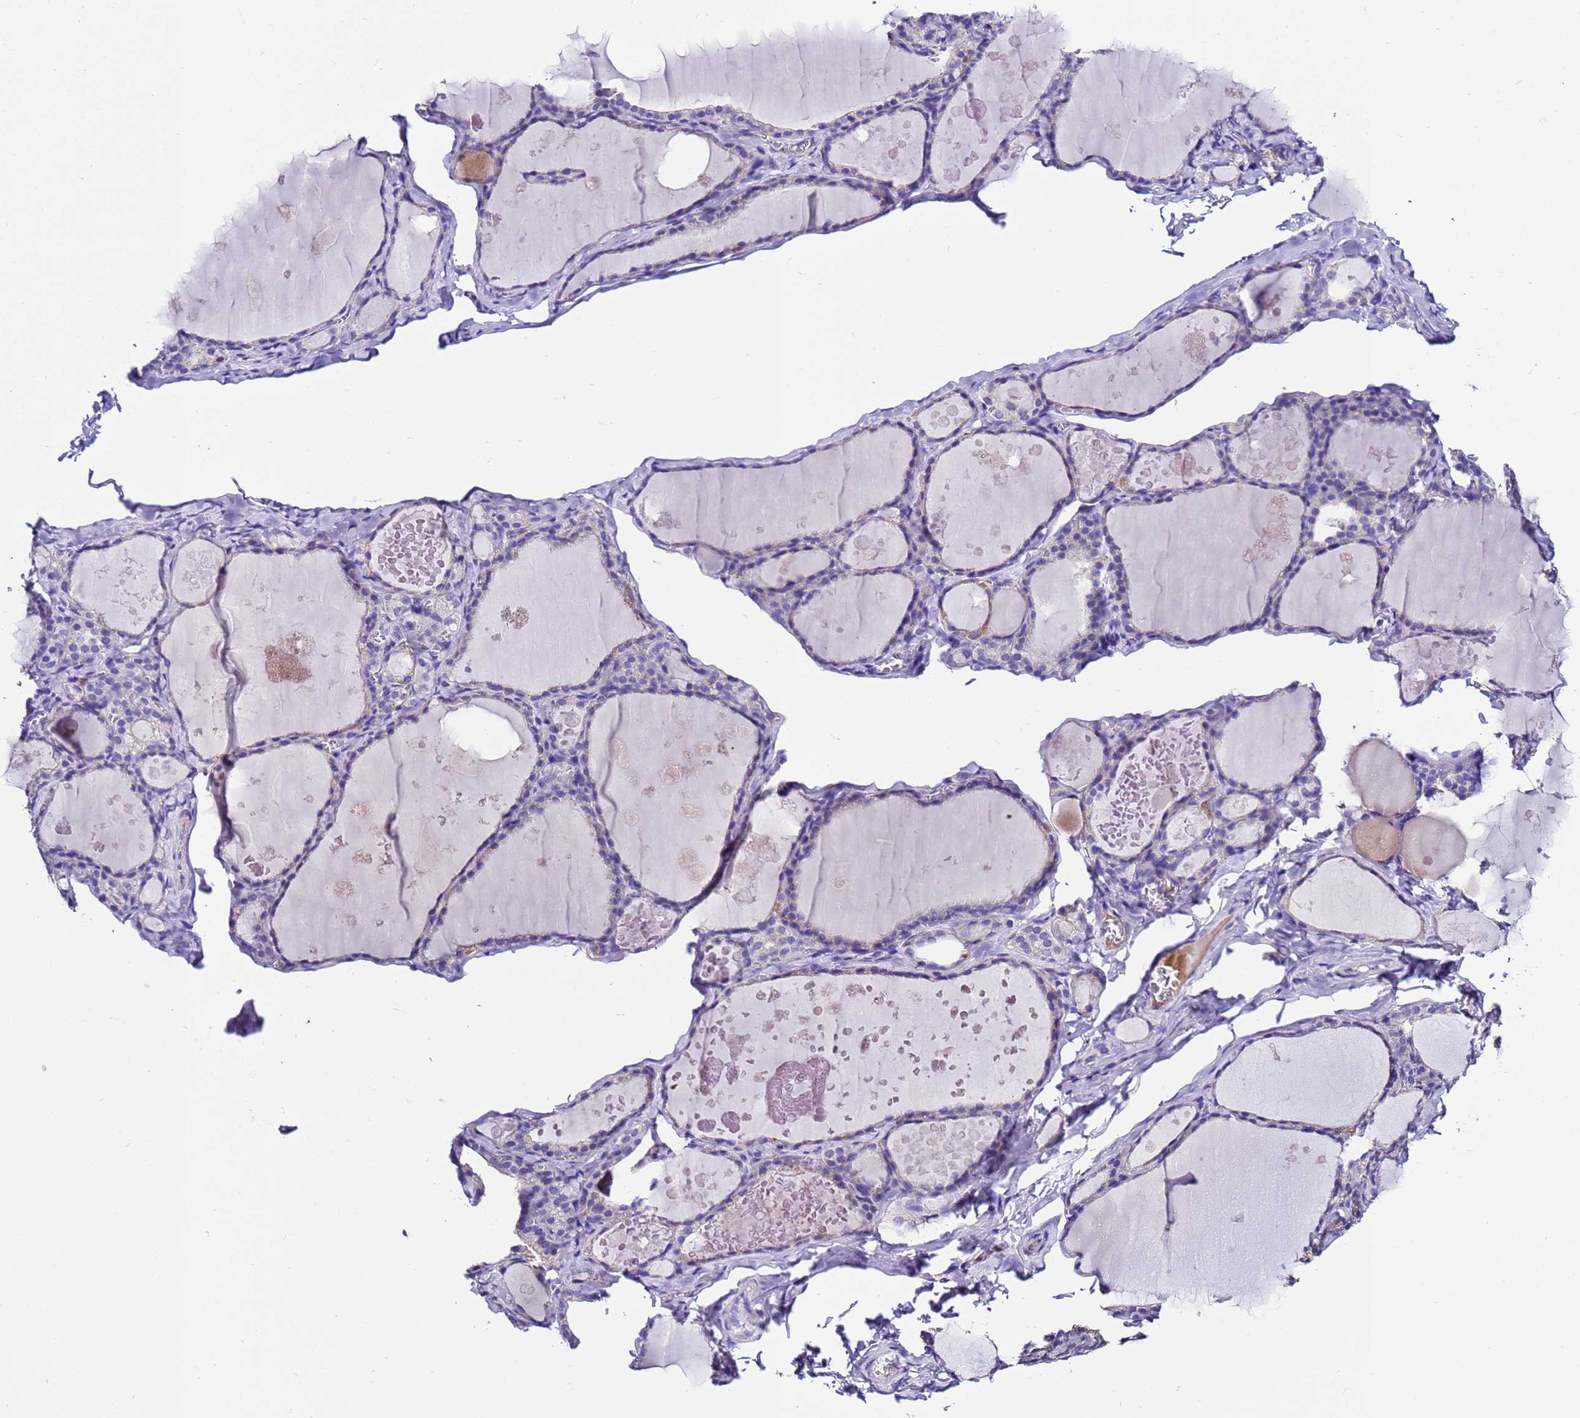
{"staining": {"intensity": "negative", "quantity": "none", "location": "none"}, "tissue": "thyroid gland", "cell_type": "Glandular cells", "image_type": "normal", "snomed": [{"axis": "morphology", "description": "Normal tissue, NOS"}, {"axis": "topography", "description": "Thyroid gland"}], "caption": "Immunohistochemistry of benign thyroid gland demonstrates no staining in glandular cells. The staining is performed using DAB brown chromogen with nuclei counter-stained in using hematoxylin.", "gene": "UGT2A1", "patient": {"sex": "male", "age": 56}}